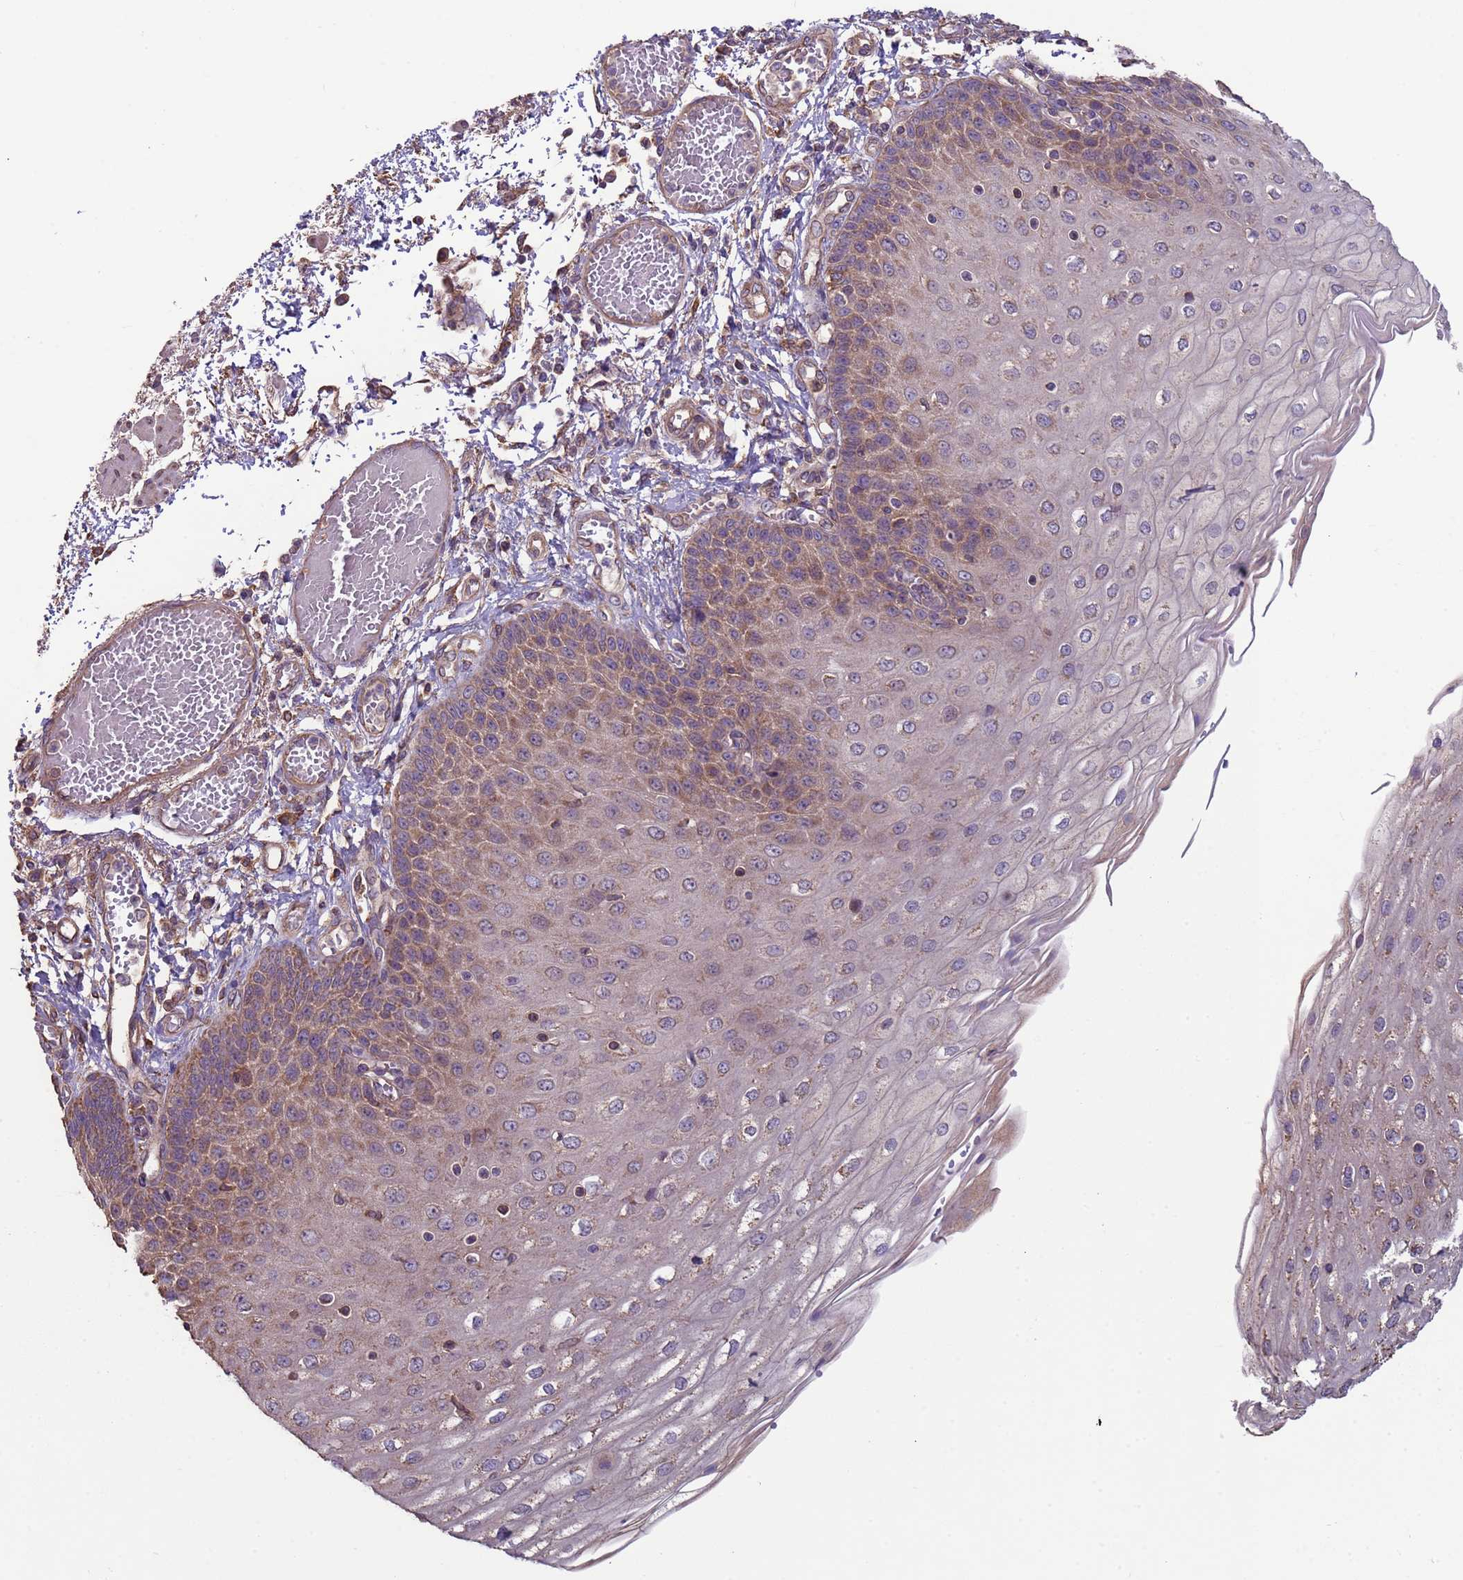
{"staining": {"intensity": "strong", "quantity": "25%-75%", "location": "cytoplasmic/membranous"}, "tissue": "esophagus", "cell_type": "Squamous epithelial cells", "image_type": "normal", "snomed": [{"axis": "morphology", "description": "Normal tissue, NOS"}, {"axis": "topography", "description": "Esophagus"}], "caption": "An IHC histopathology image of normal tissue is shown. Protein staining in brown labels strong cytoplasmic/membranous positivity in esophagus within squamous epithelial cells.", "gene": "EEF1AKMT1", "patient": {"sex": "male", "age": 81}}